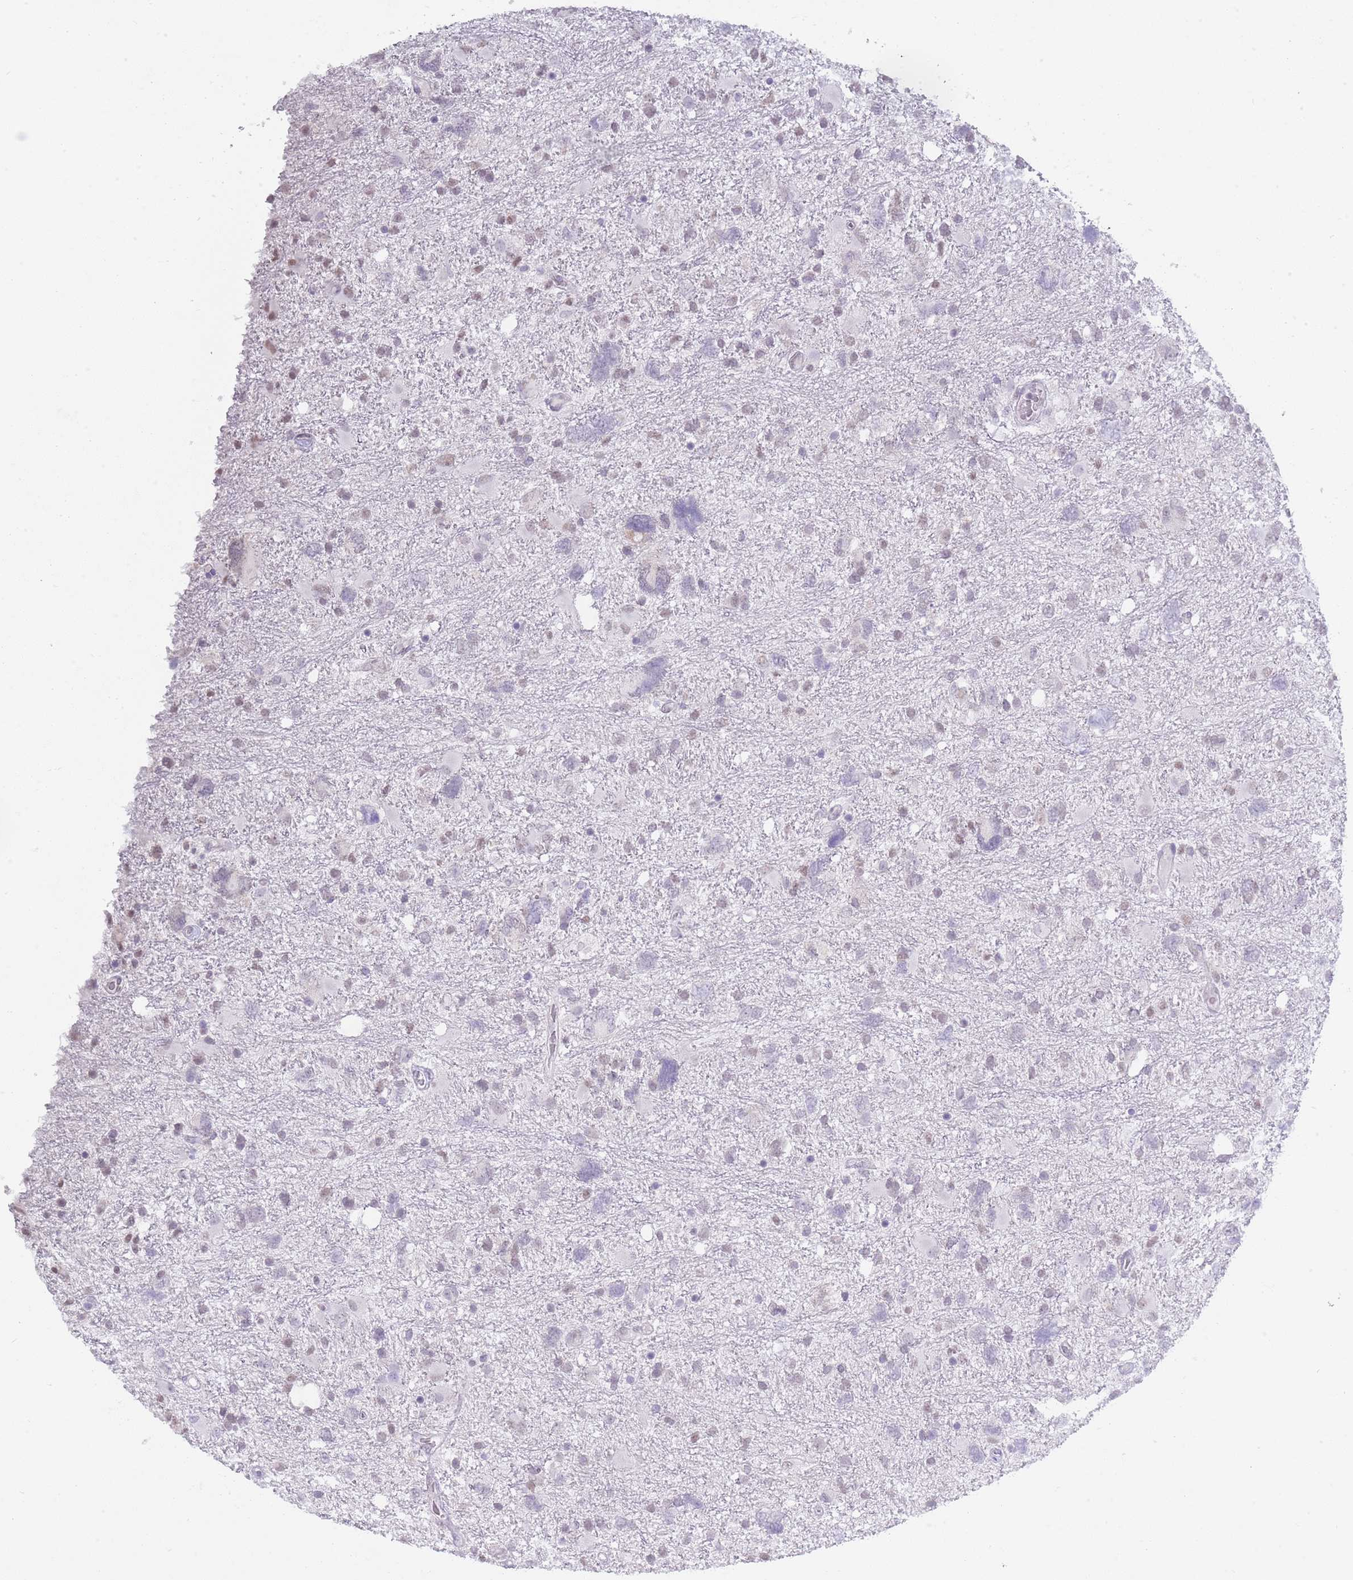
{"staining": {"intensity": "negative", "quantity": "none", "location": "none"}, "tissue": "glioma", "cell_type": "Tumor cells", "image_type": "cancer", "snomed": [{"axis": "morphology", "description": "Glioma, malignant, High grade"}, {"axis": "topography", "description": "Brain"}], "caption": "Tumor cells are negative for brown protein staining in high-grade glioma (malignant).", "gene": "SEPHS2", "patient": {"sex": "male", "age": 61}}